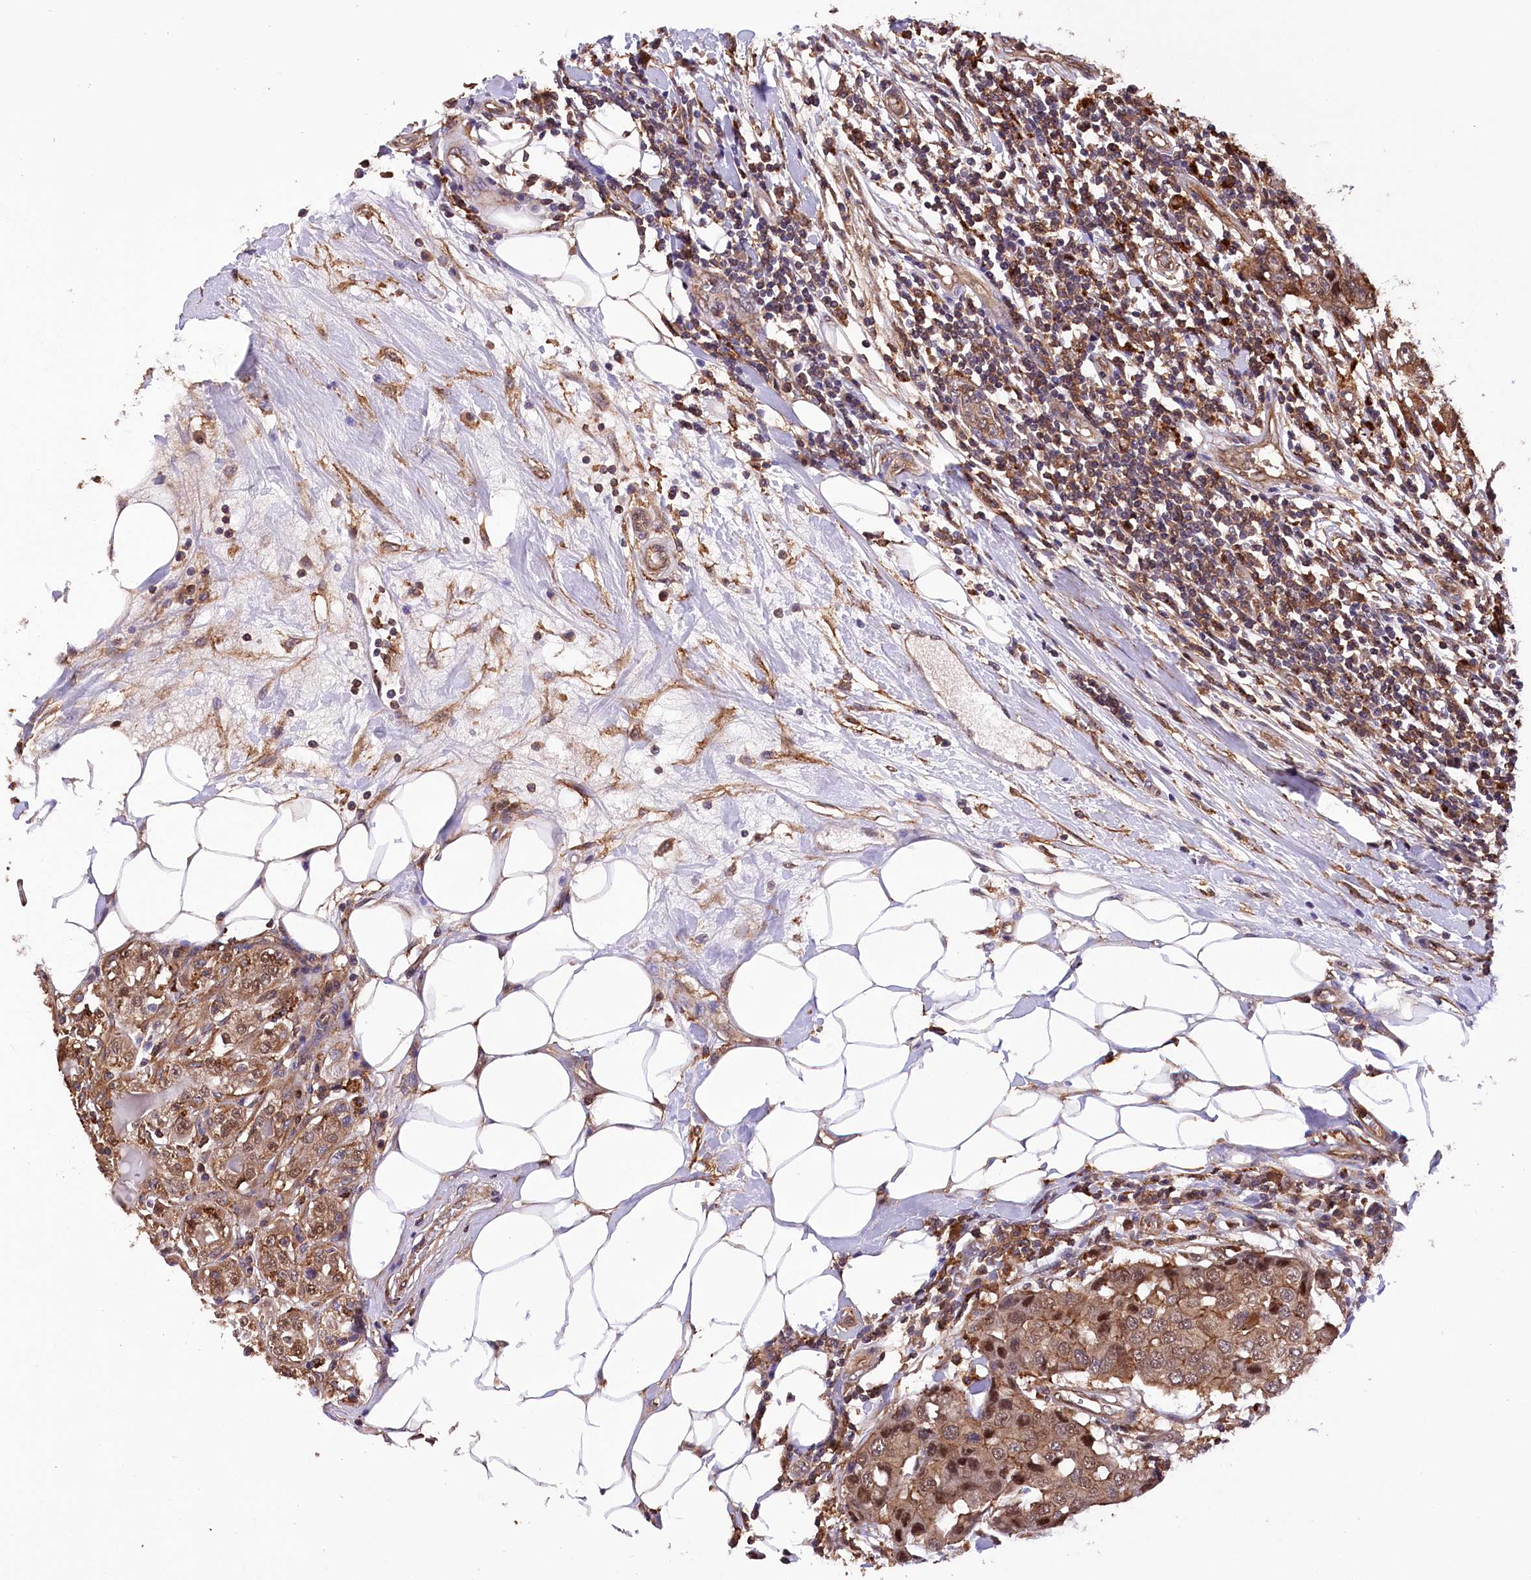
{"staining": {"intensity": "moderate", "quantity": ">75%", "location": "cytoplasmic/membranous"}, "tissue": "breast cancer", "cell_type": "Tumor cells", "image_type": "cancer", "snomed": [{"axis": "morphology", "description": "Duct carcinoma"}, {"axis": "topography", "description": "Breast"}], "caption": "Immunohistochemistry staining of infiltrating ductal carcinoma (breast), which reveals medium levels of moderate cytoplasmic/membranous expression in approximately >75% of tumor cells indicating moderate cytoplasmic/membranous protein expression. The staining was performed using DAB (3,3'-diaminobenzidine) (brown) for protein detection and nuclei were counterstained in hematoxylin (blue).", "gene": "DPP3", "patient": {"sex": "female", "age": 27}}